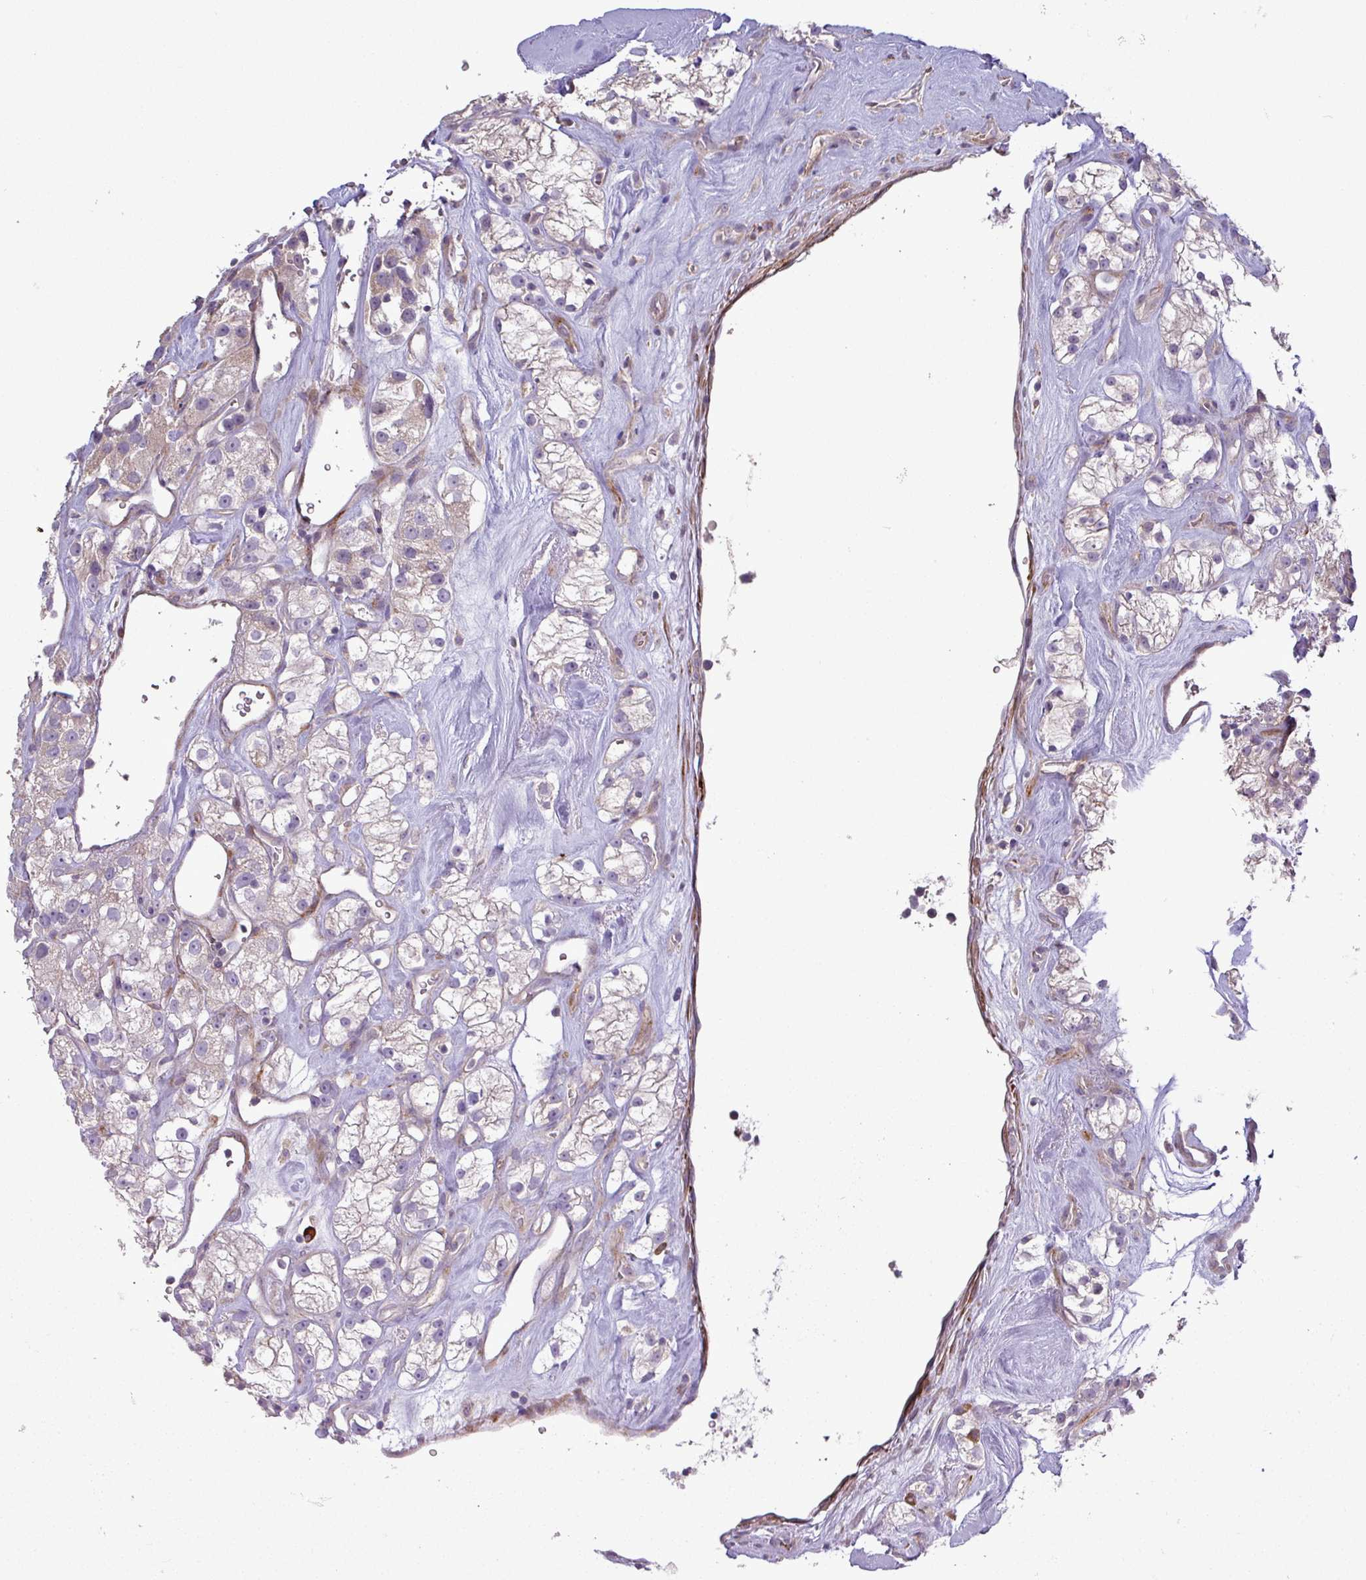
{"staining": {"intensity": "negative", "quantity": "none", "location": "none"}, "tissue": "renal cancer", "cell_type": "Tumor cells", "image_type": "cancer", "snomed": [{"axis": "morphology", "description": "Adenocarcinoma, NOS"}, {"axis": "topography", "description": "Kidney"}], "caption": "Immunohistochemistry of human renal adenocarcinoma displays no expression in tumor cells.", "gene": "TPRA1", "patient": {"sex": "male", "age": 77}}